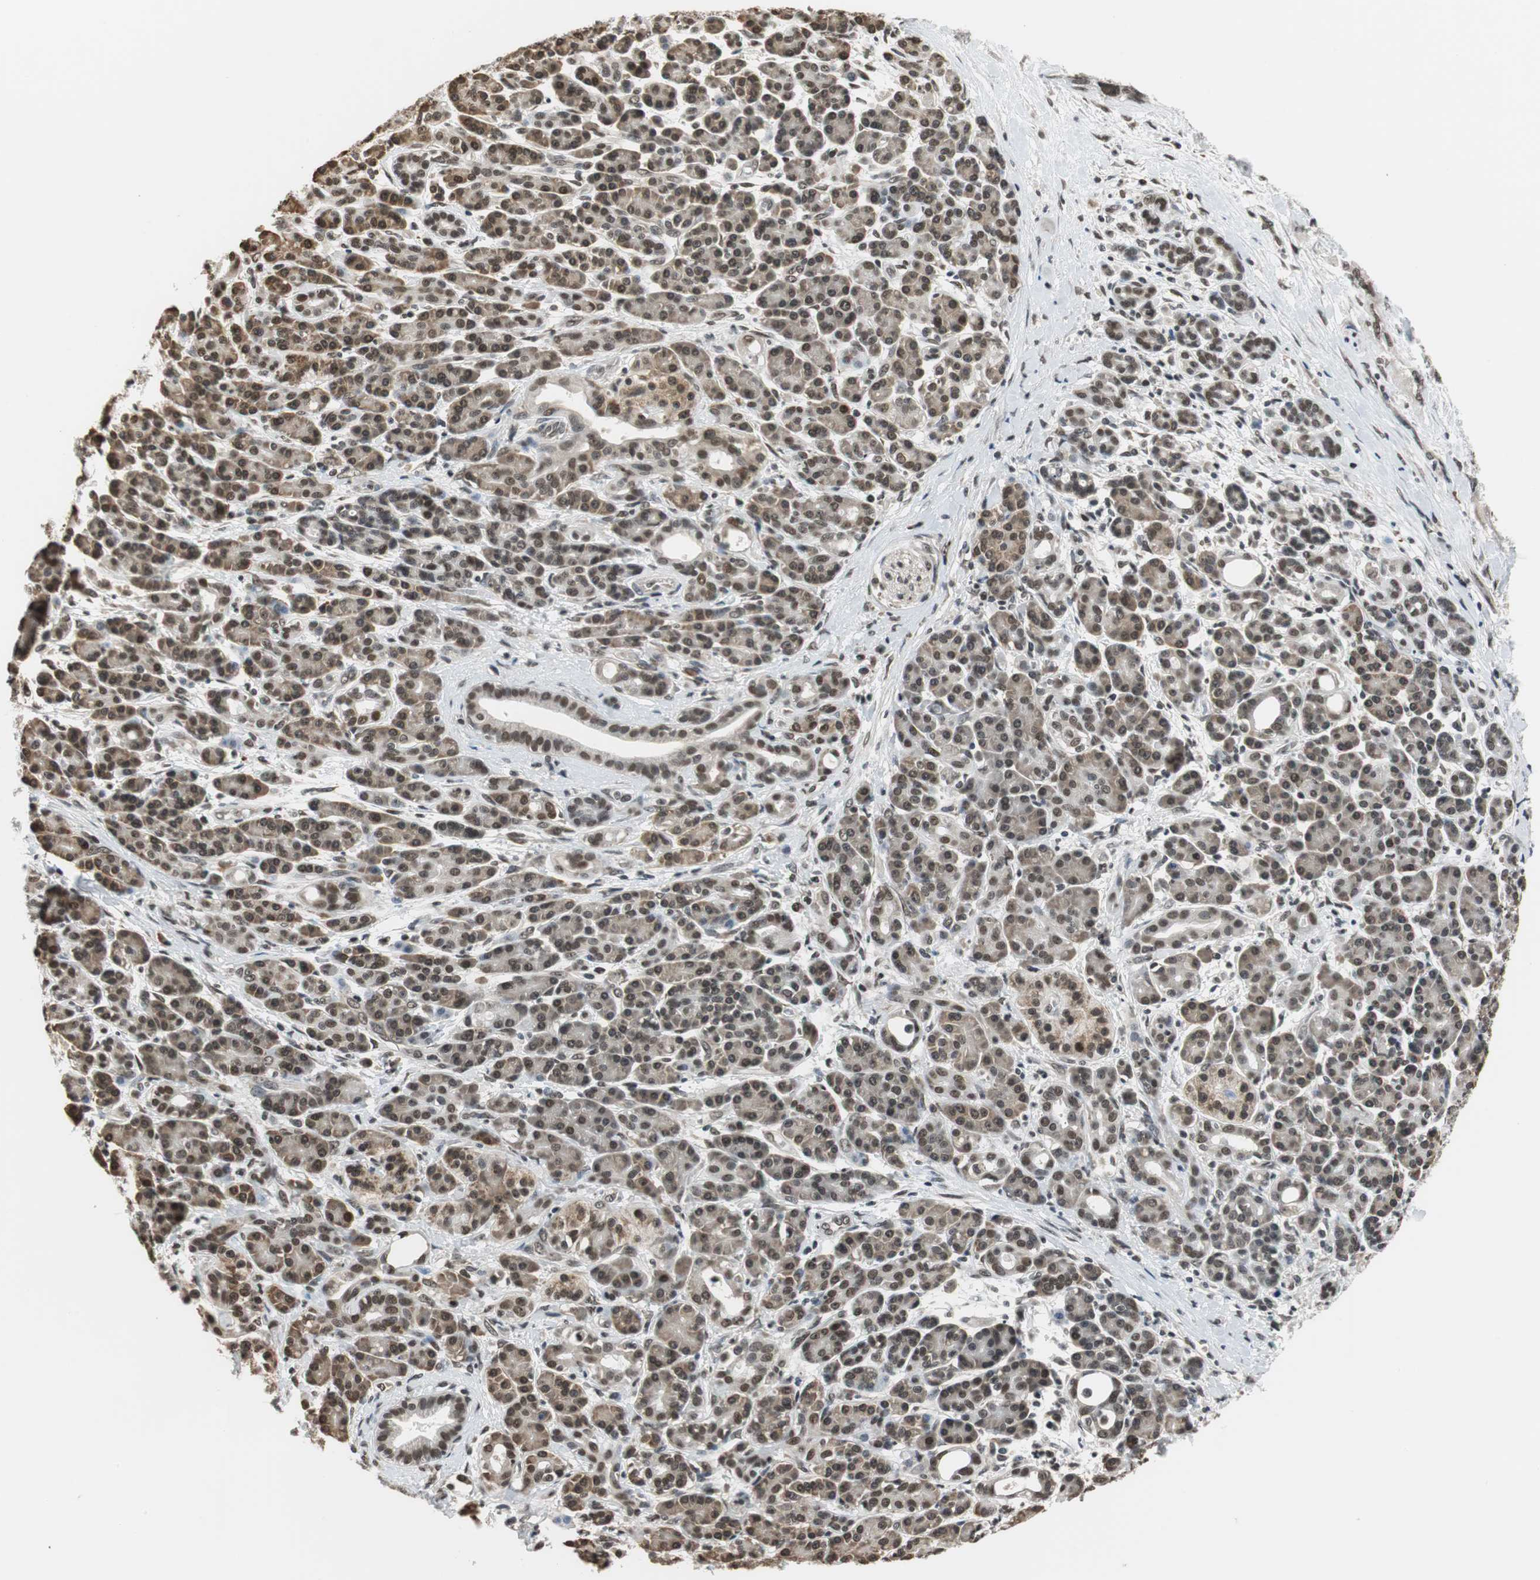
{"staining": {"intensity": "strong", "quantity": ">75%", "location": "nuclear"}, "tissue": "pancreatic cancer", "cell_type": "Tumor cells", "image_type": "cancer", "snomed": [{"axis": "morphology", "description": "Adenocarcinoma, NOS"}, {"axis": "topography", "description": "Pancreas"}], "caption": "This micrograph shows immunohistochemistry staining of human adenocarcinoma (pancreatic), with high strong nuclear staining in about >75% of tumor cells.", "gene": "REST", "patient": {"sex": "female", "age": 77}}